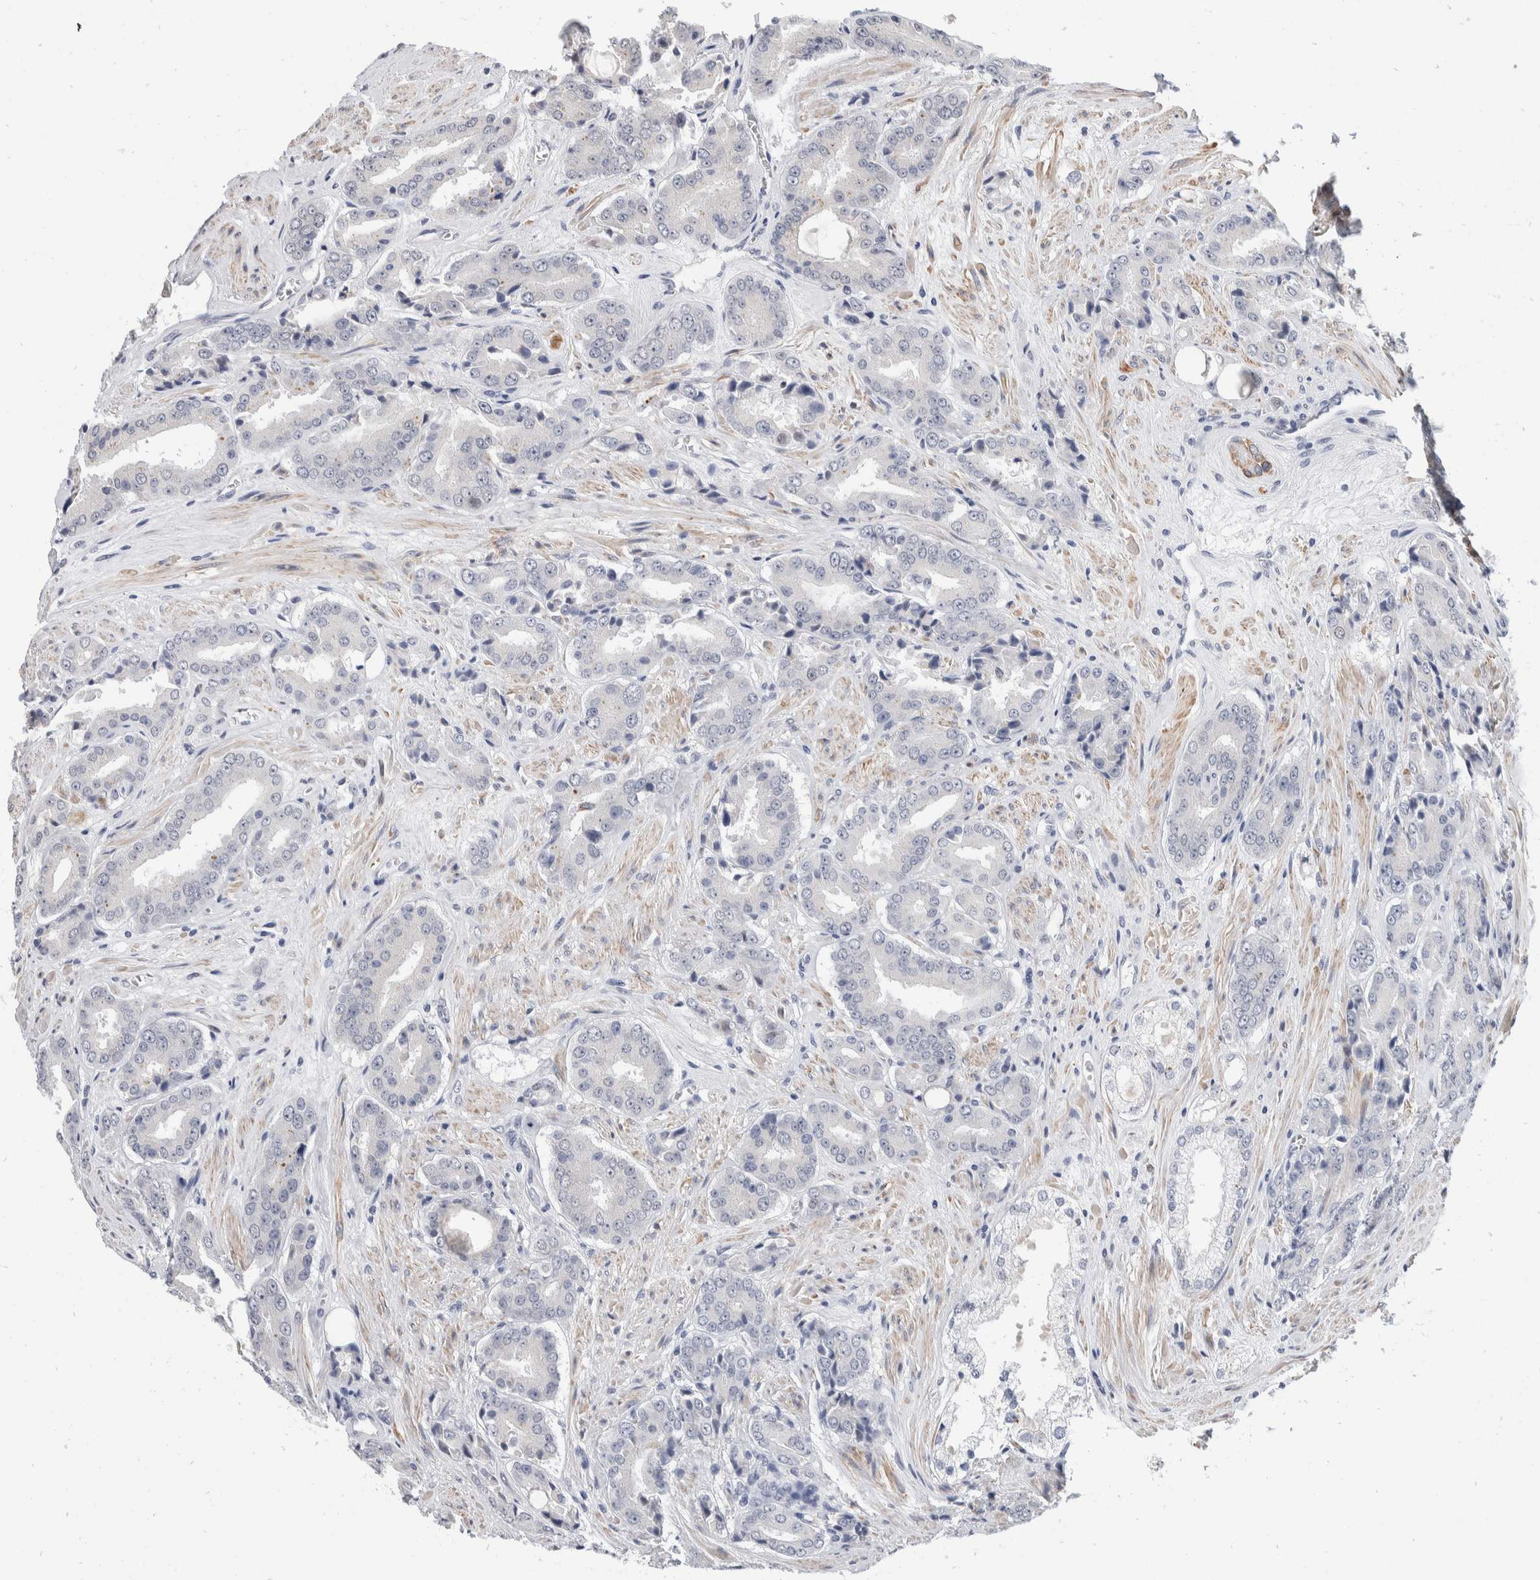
{"staining": {"intensity": "negative", "quantity": "none", "location": "none"}, "tissue": "prostate cancer", "cell_type": "Tumor cells", "image_type": "cancer", "snomed": [{"axis": "morphology", "description": "Adenocarcinoma, High grade"}, {"axis": "topography", "description": "Prostate"}], "caption": "Immunohistochemistry (IHC) of high-grade adenocarcinoma (prostate) exhibits no staining in tumor cells. (DAB IHC visualized using brightfield microscopy, high magnification).", "gene": "CATSPERD", "patient": {"sex": "male", "age": 71}}